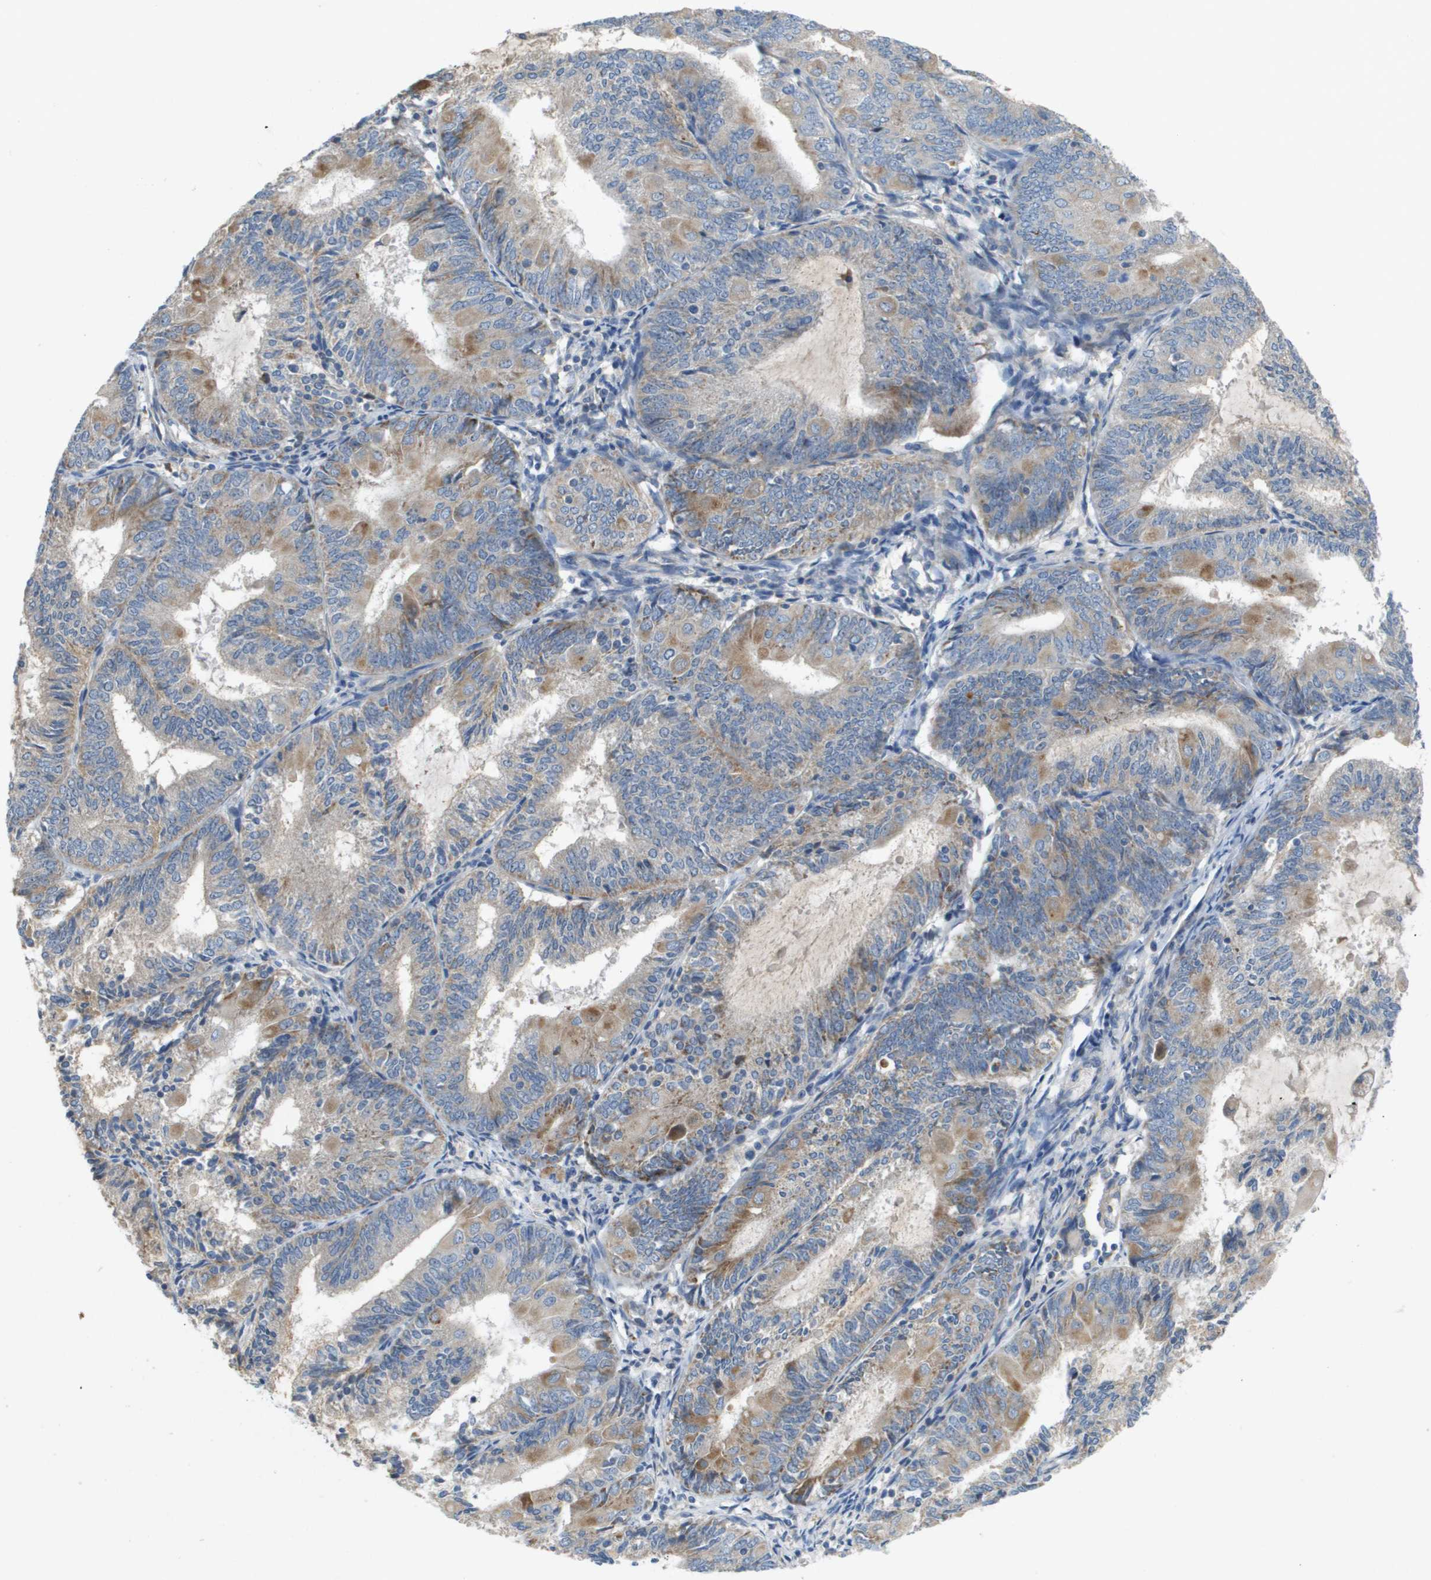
{"staining": {"intensity": "weak", "quantity": "25%-75%", "location": "cytoplasmic/membranous"}, "tissue": "endometrial cancer", "cell_type": "Tumor cells", "image_type": "cancer", "snomed": [{"axis": "morphology", "description": "Adenocarcinoma, NOS"}, {"axis": "topography", "description": "Endometrium"}], "caption": "Protein staining shows weak cytoplasmic/membranous staining in about 25%-75% of tumor cells in adenocarcinoma (endometrial).", "gene": "B3GNT5", "patient": {"sex": "female", "age": 81}}